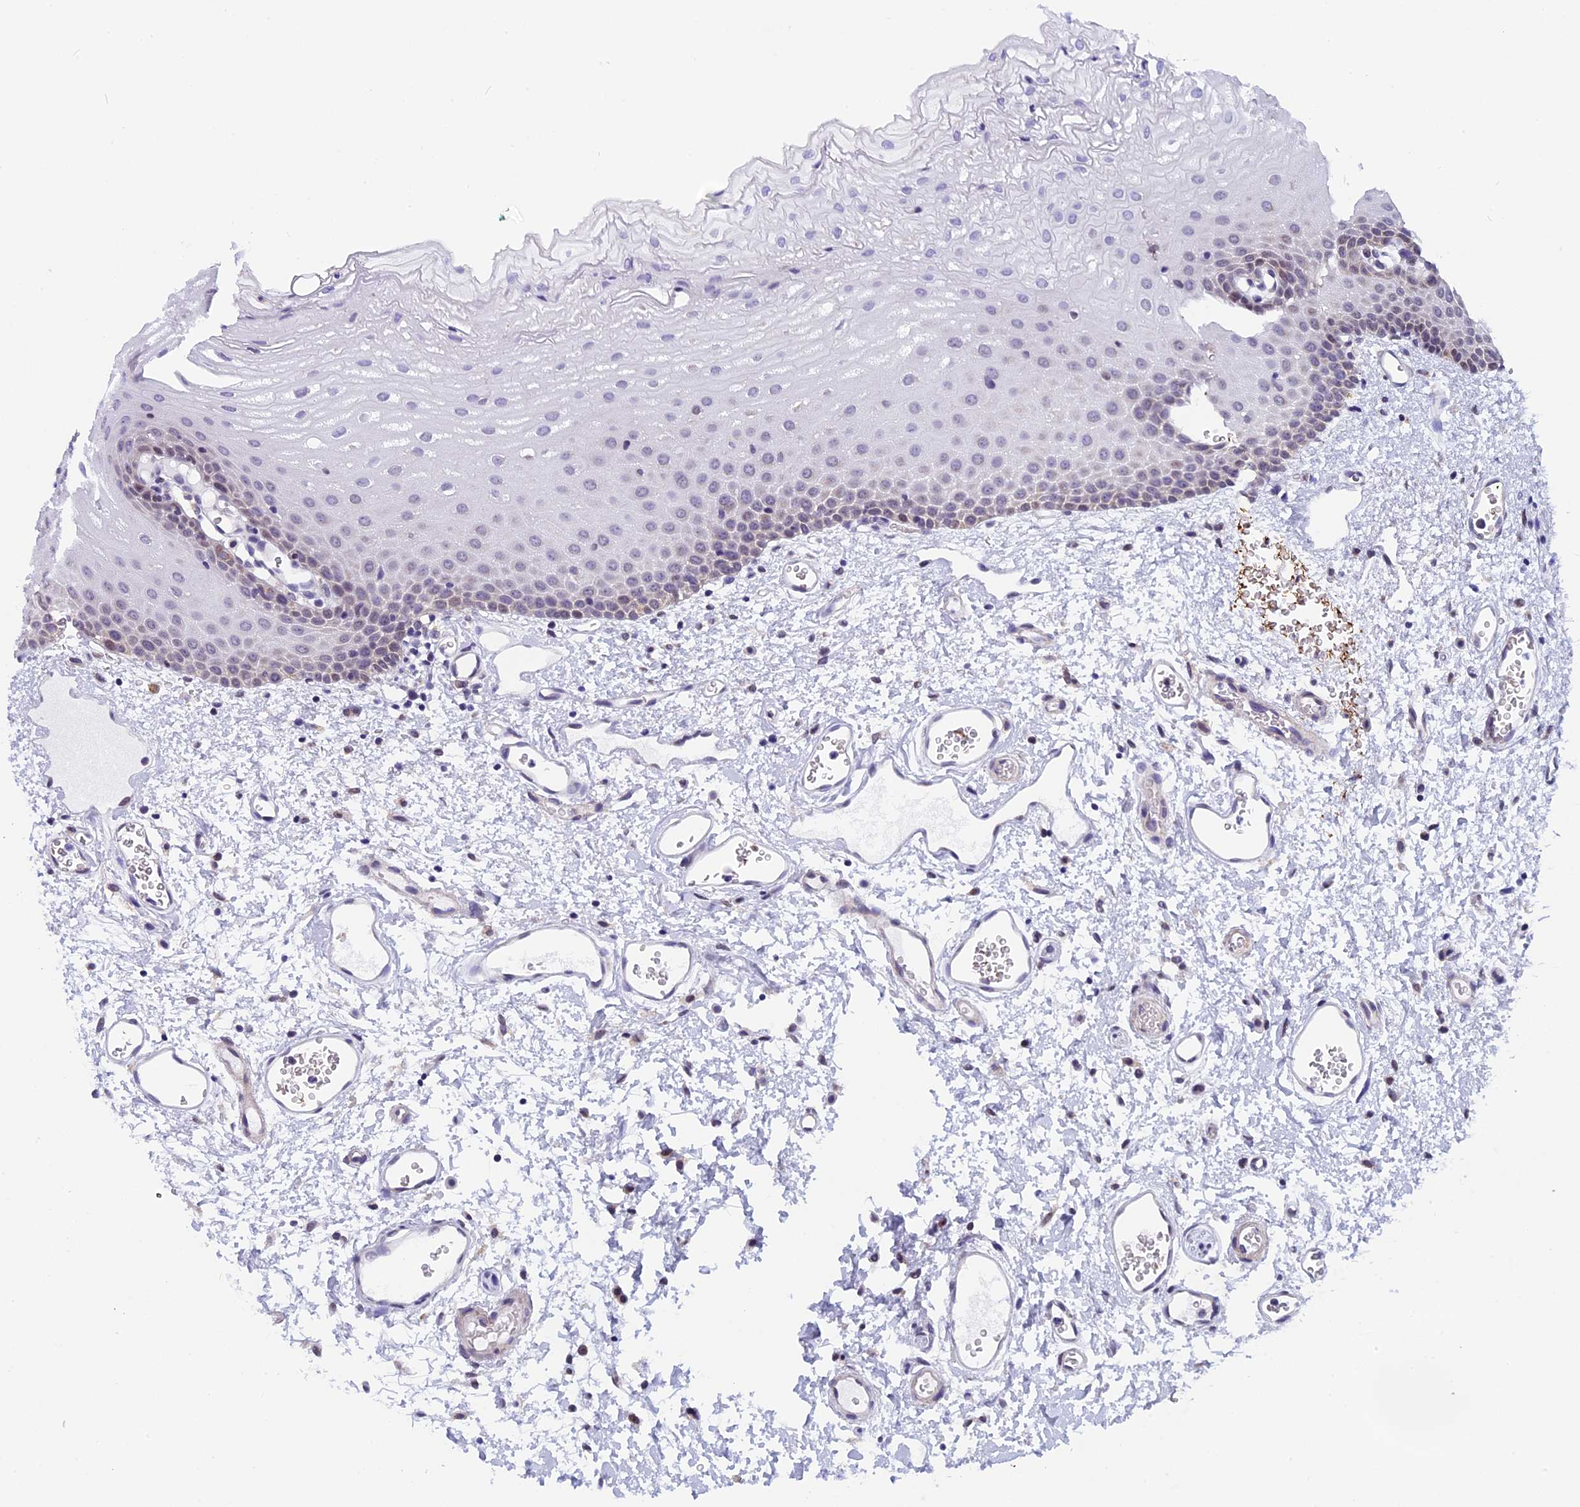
{"staining": {"intensity": "moderate", "quantity": "25%-75%", "location": "nuclear"}, "tissue": "oral mucosa", "cell_type": "Squamous epithelial cells", "image_type": "normal", "snomed": [{"axis": "morphology", "description": "Normal tissue, NOS"}, {"axis": "topography", "description": "Oral tissue"}], "caption": "Benign oral mucosa shows moderate nuclear staining in approximately 25%-75% of squamous epithelial cells The staining was performed using DAB, with brown indicating positive protein expression. Nuclei are stained blue with hematoxylin..", "gene": "ZNF317", "patient": {"sex": "female", "age": 70}}